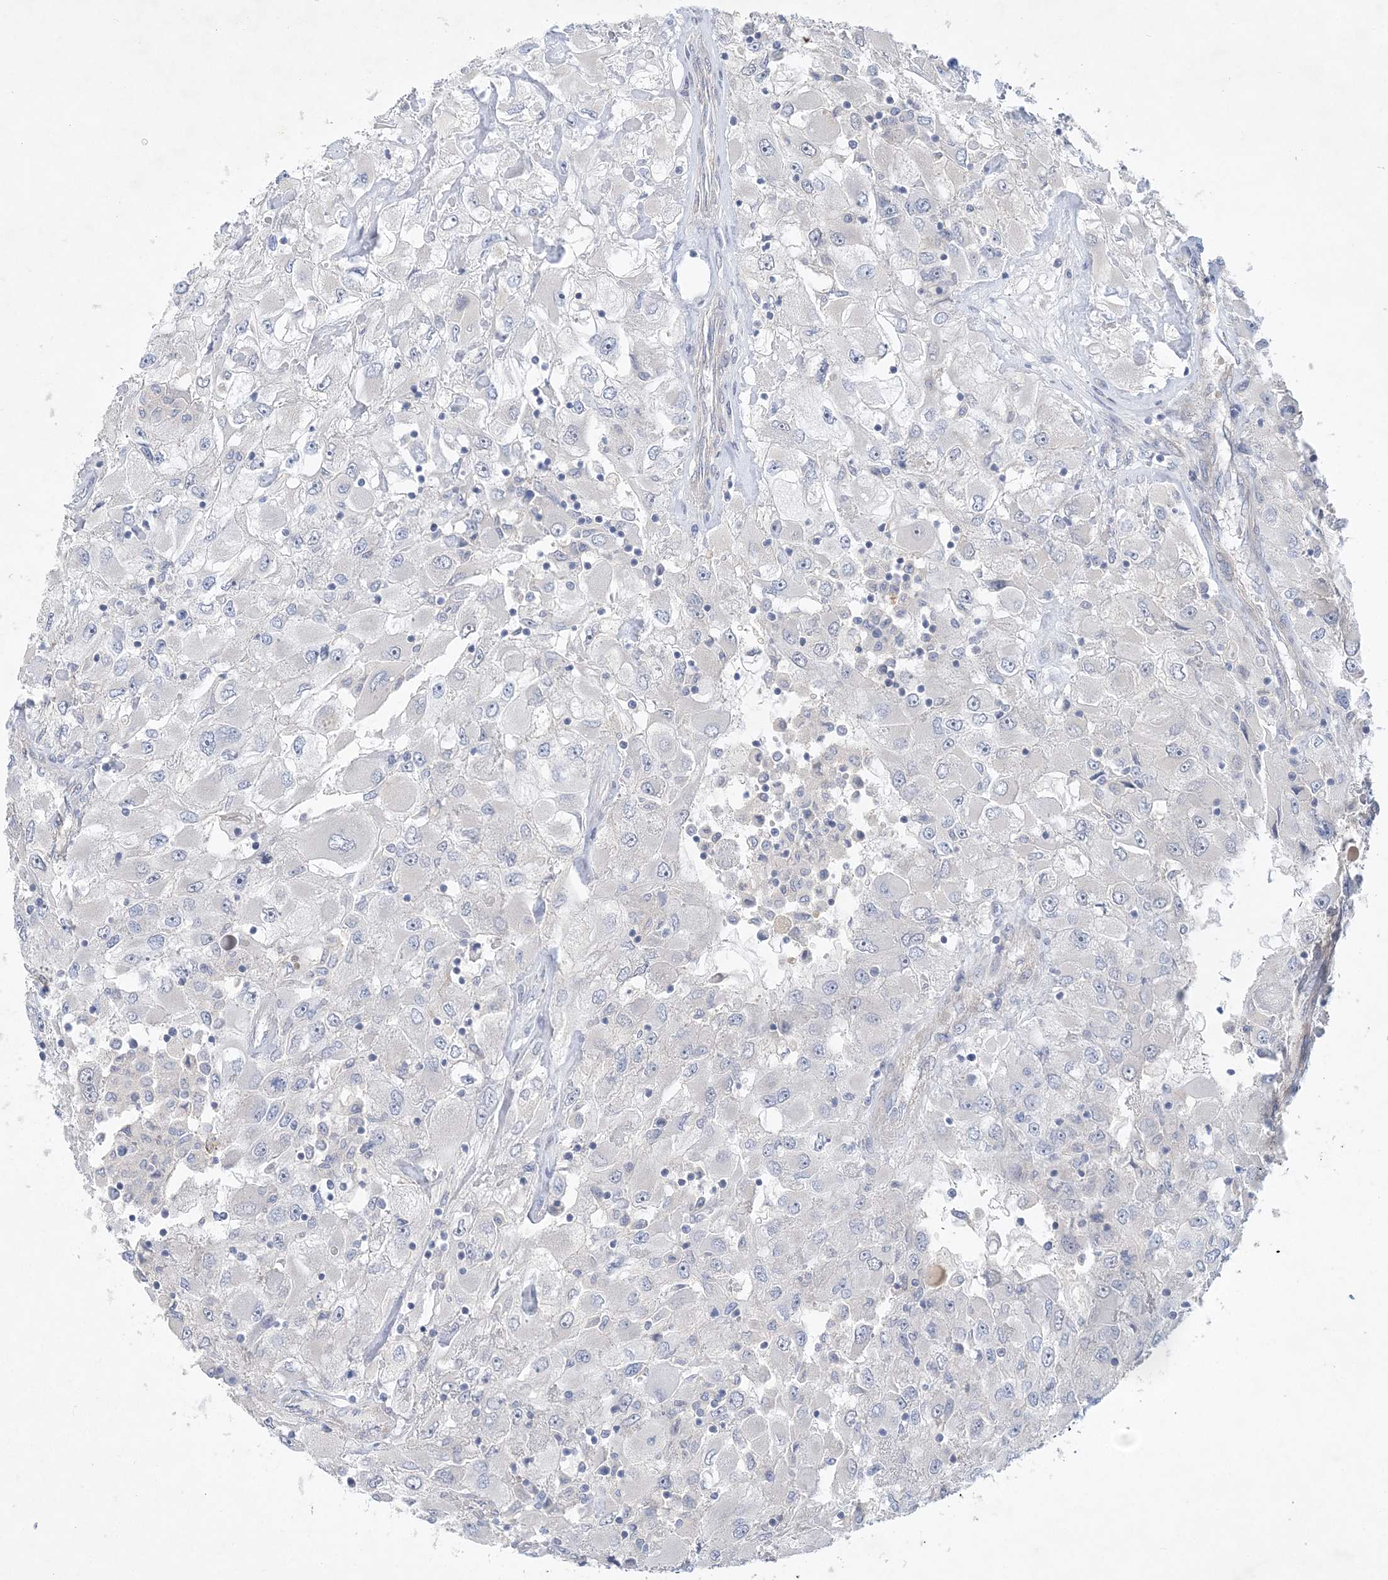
{"staining": {"intensity": "negative", "quantity": "none", "location": "none"}, "tissue": "renal cancer", "cell_type": "Tumor cells", "image_type": "cancer", "snomed": [{"axis": "morphology", "description": "Adenocarcinoma, NOS"}, {"axis": "topography", "description": "Kidney"}], "caption": "Immunohistochemistry (IHC) image of neoplastic tissue: human renal adenocarcinoma stained with DAB displays no significant protein positivity in tumor cells.", "gene": "ANKRD35", "patient": {"sex": "female", "age": 52}}